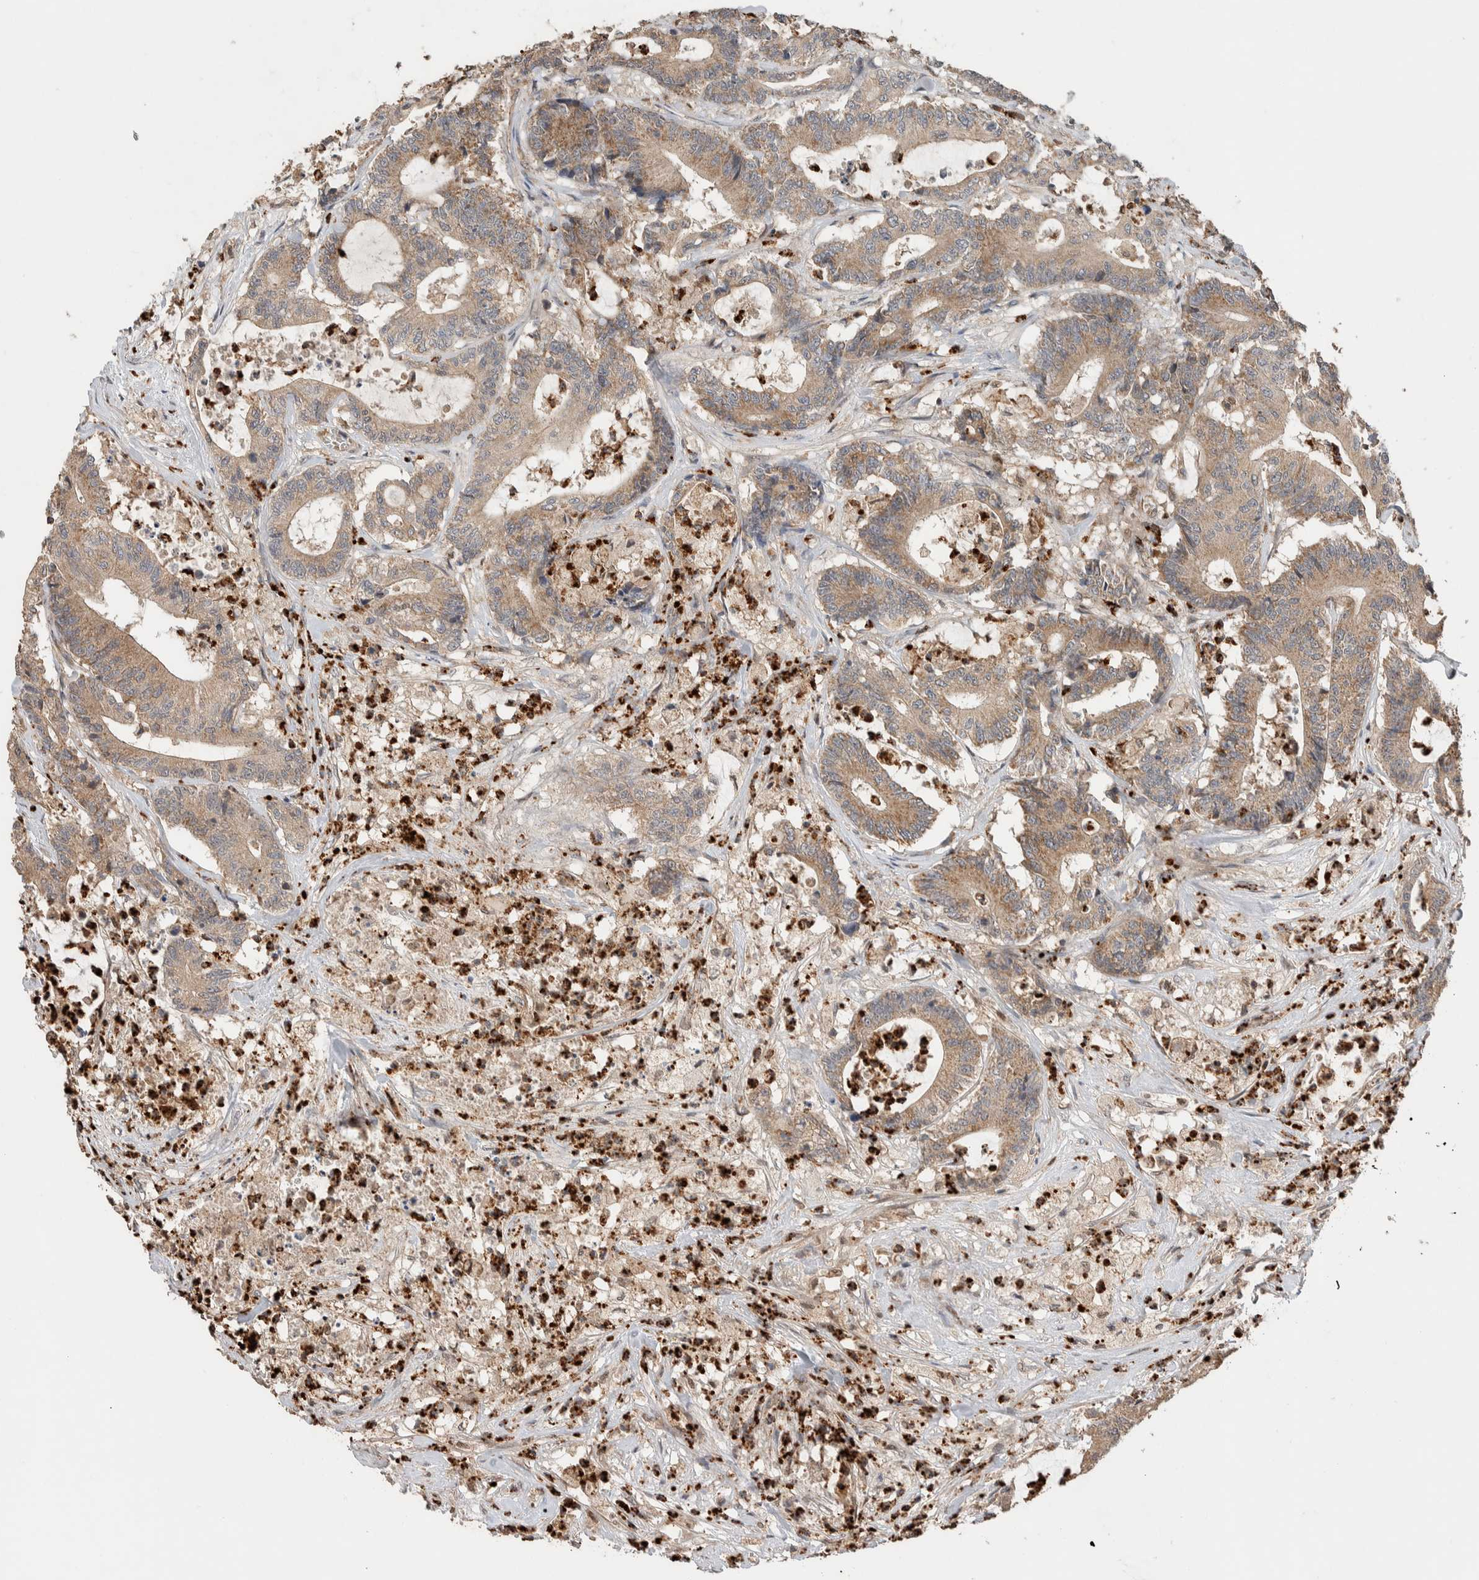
{"staining": {"intensity": "moderate", "quantity": ">75%", "location": "cytoplasmic/membranous"}, "tissue": "colorectal cancer", "cell_type": "Tumor cells", "image_type": "cancer", "snomed": [{"axis": "morphology", "description": "Adenocarcinoma, NOS"}, {"axis": "topography", "description": "Colon"}], "caption": "Immunohistochemical staining of colorectal cancer (adenocarcinoma) reveals medium levels of moderate cytoplasmic/membranous protein expression in about >75% of tumor cells.", "gene": "VPS53", "patient": {"sex": "female", "age": 84}}